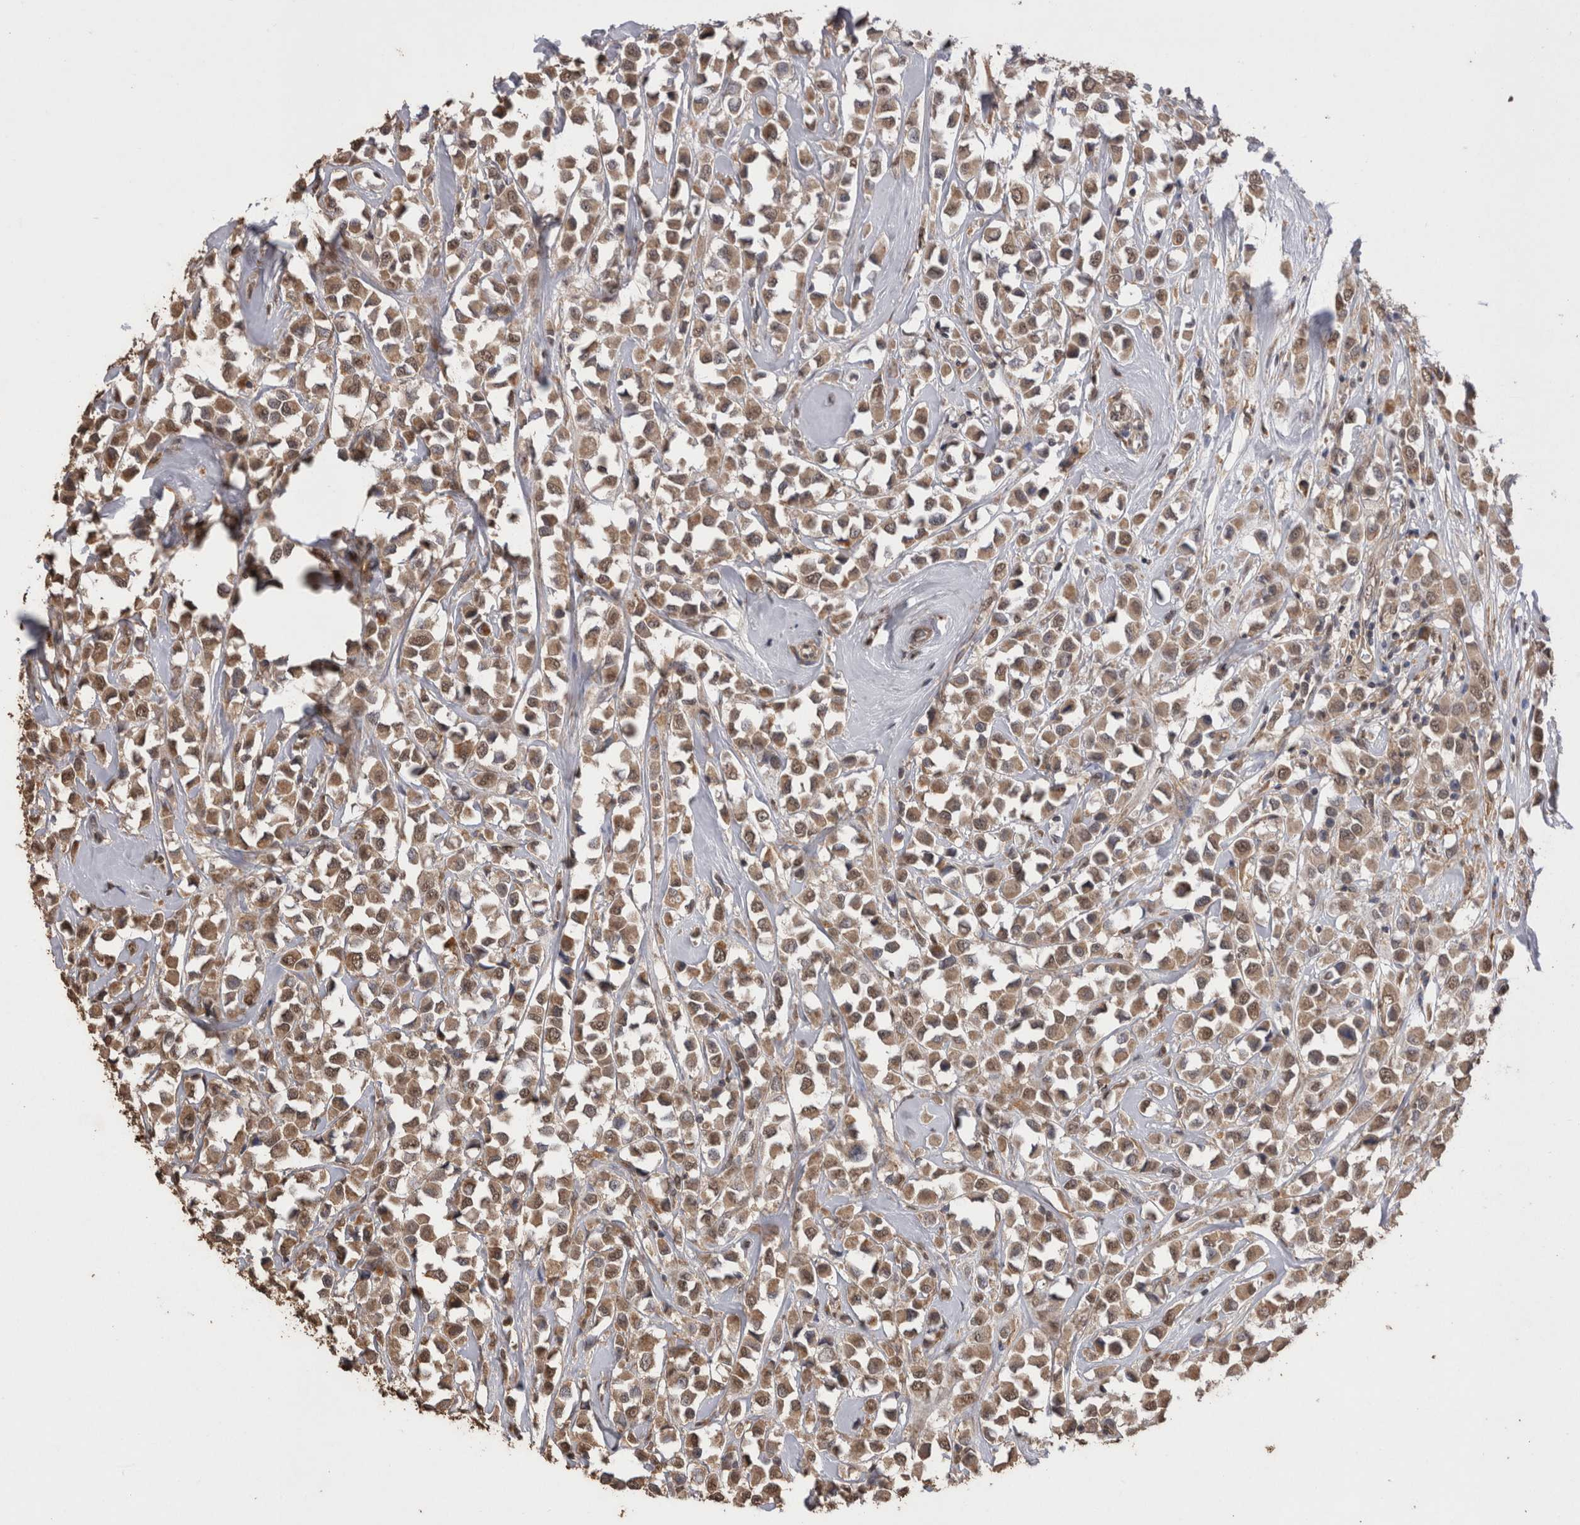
{"staining": {"intensity": "moderate", "quantity": ">75%", "location": "cytoplasmic/membranous,nuclear"}, "tissue": "breast cancer", "cell_type": "Tumor cells", "image_type": "cancer", "snomed": [{"axis": "morphology", "description": "Duct carcinoma"}, {"axis": "topography", "description": "Breast"}], "caption": "The micrograph reveals a brown stain indicating the presence of a protein in the cytoplasmic/membranous and nuclear of tumor cells in breast cancer (infiltrating ductal carcinoma). (brown staining indicates protein expression, while blue staining denotes nuclei).", "gene": "GRK5", "patient": {"sex": "female", "age": 61}}